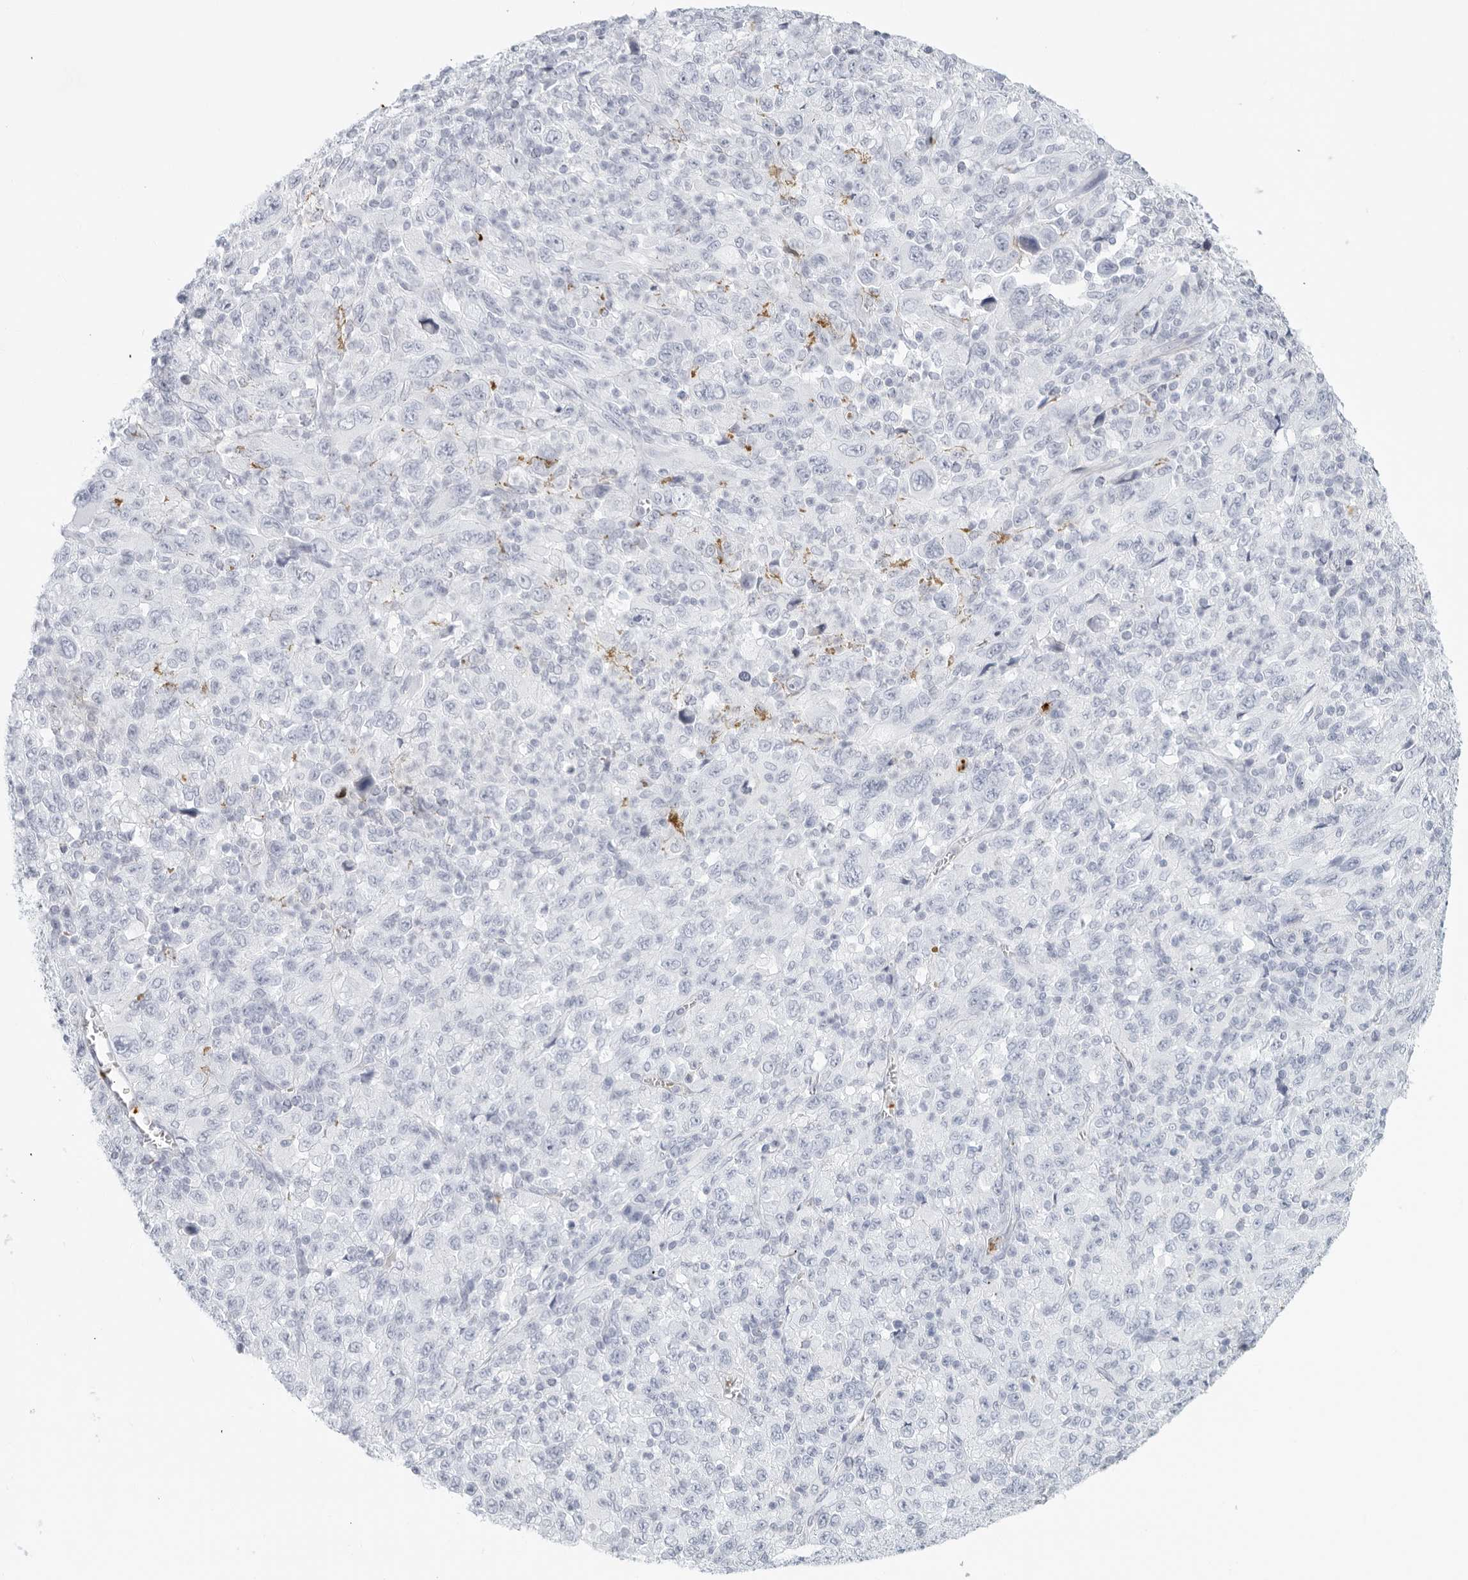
{"staining": {"intensity": "negative", "quantity": "none", "location": "none"}, "tissue": "melanoma", "cell_type": "Tumor cells", "image_type": "cancer", "snomed": [{"axis": "morphology", "description": "Malignant melanoma, Metastatic site"}, {"axis": "topography", "description": "Skin"}], "caption": "Human melanoma stained for a protein using IHC demonstrates no positivity in tumor cells.", "gene": "FGG", "patient": {"sex": "female", "age": 56}}